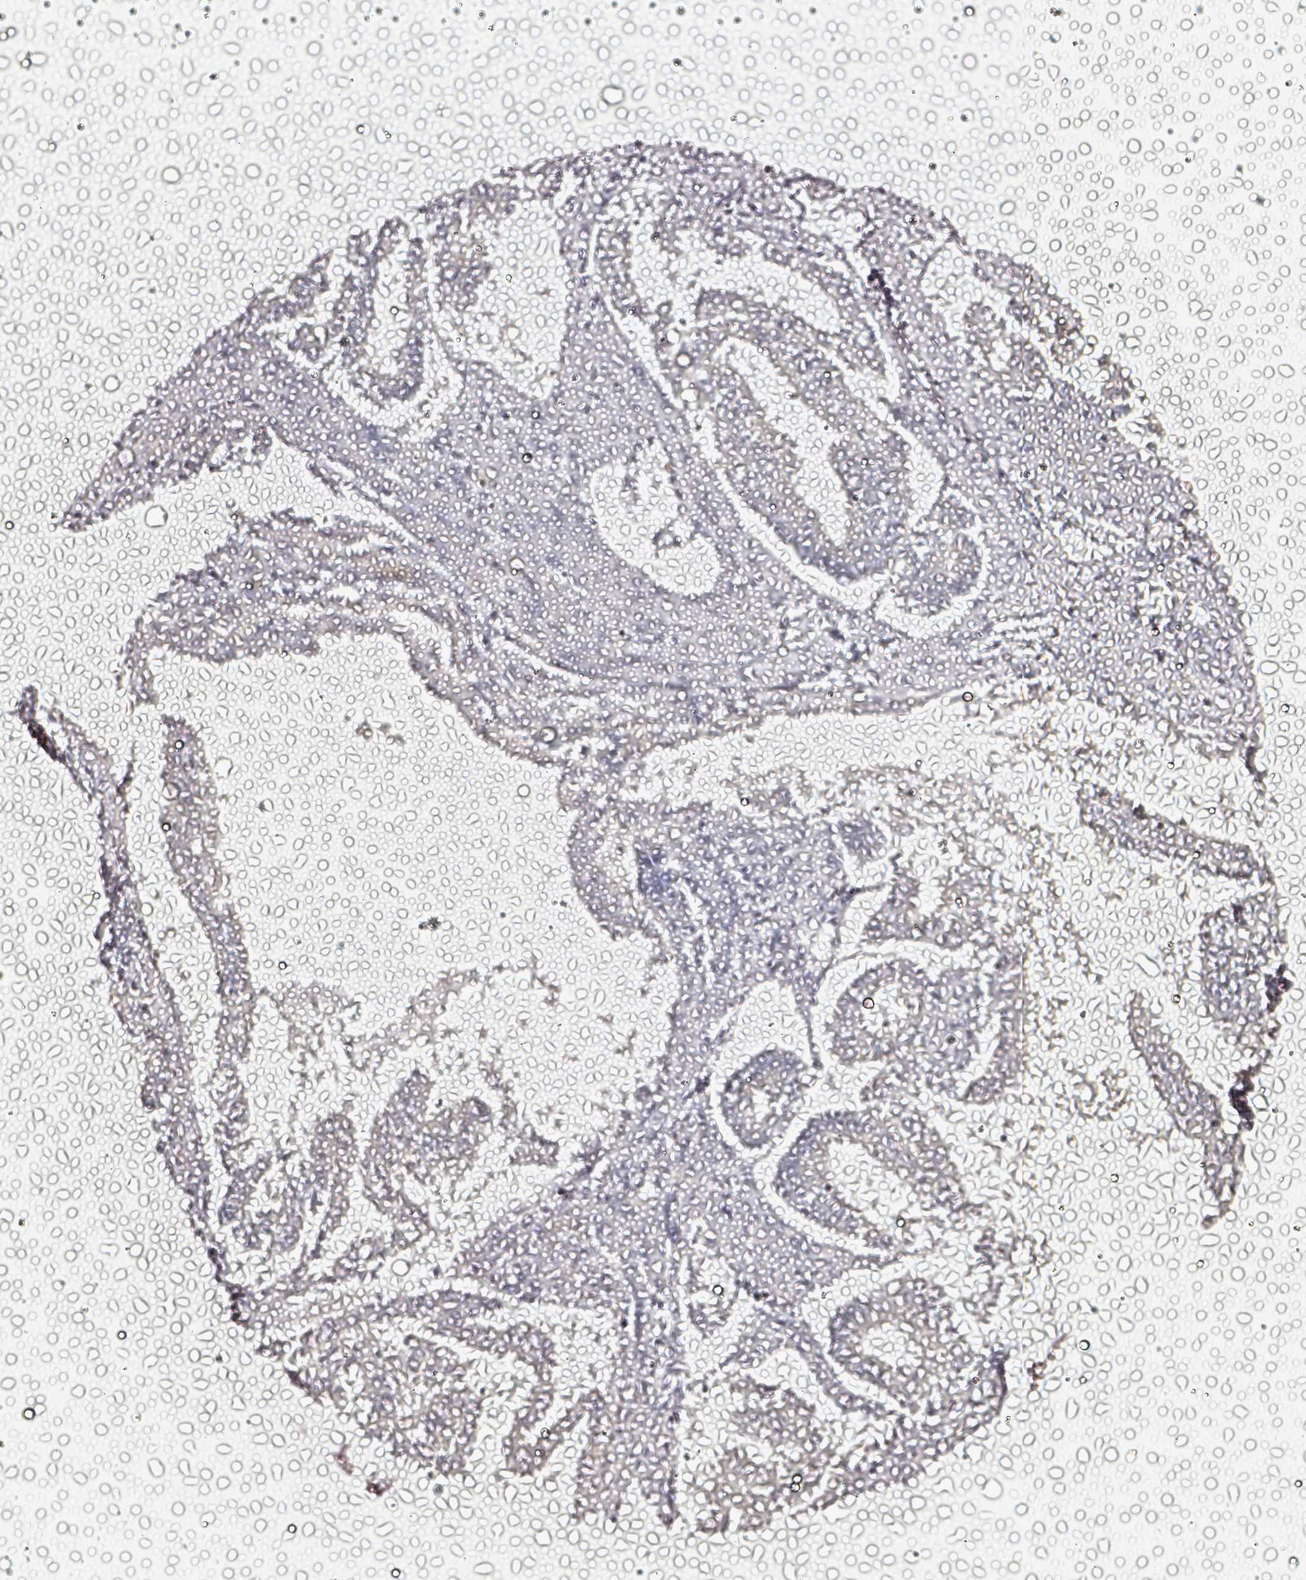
{"staining": {"intensity": "negative", "quantity": "none", "location": "none"}, "tissue": "endometrial cancer", "cell_type": "Tumor cells", "image_type": "cancer", "snomed": [{"axis": "morphology", "description": "Adenocarcinoma, NOS"}, {"axis": "topography", "description": "Endometrium"}], "caption": "Immunohistochemistry (IHC) micrograph of adenocarcinoma (endometrial) stained for a protein (brown), which demonstrates no staining in tumor cells. (DAB (3,3'-diaminobenzidine) immunohistochemistry (IHC), high magnification).", "gene": "CYB561A3", "patient": {"sex": "female", "age": 76}}